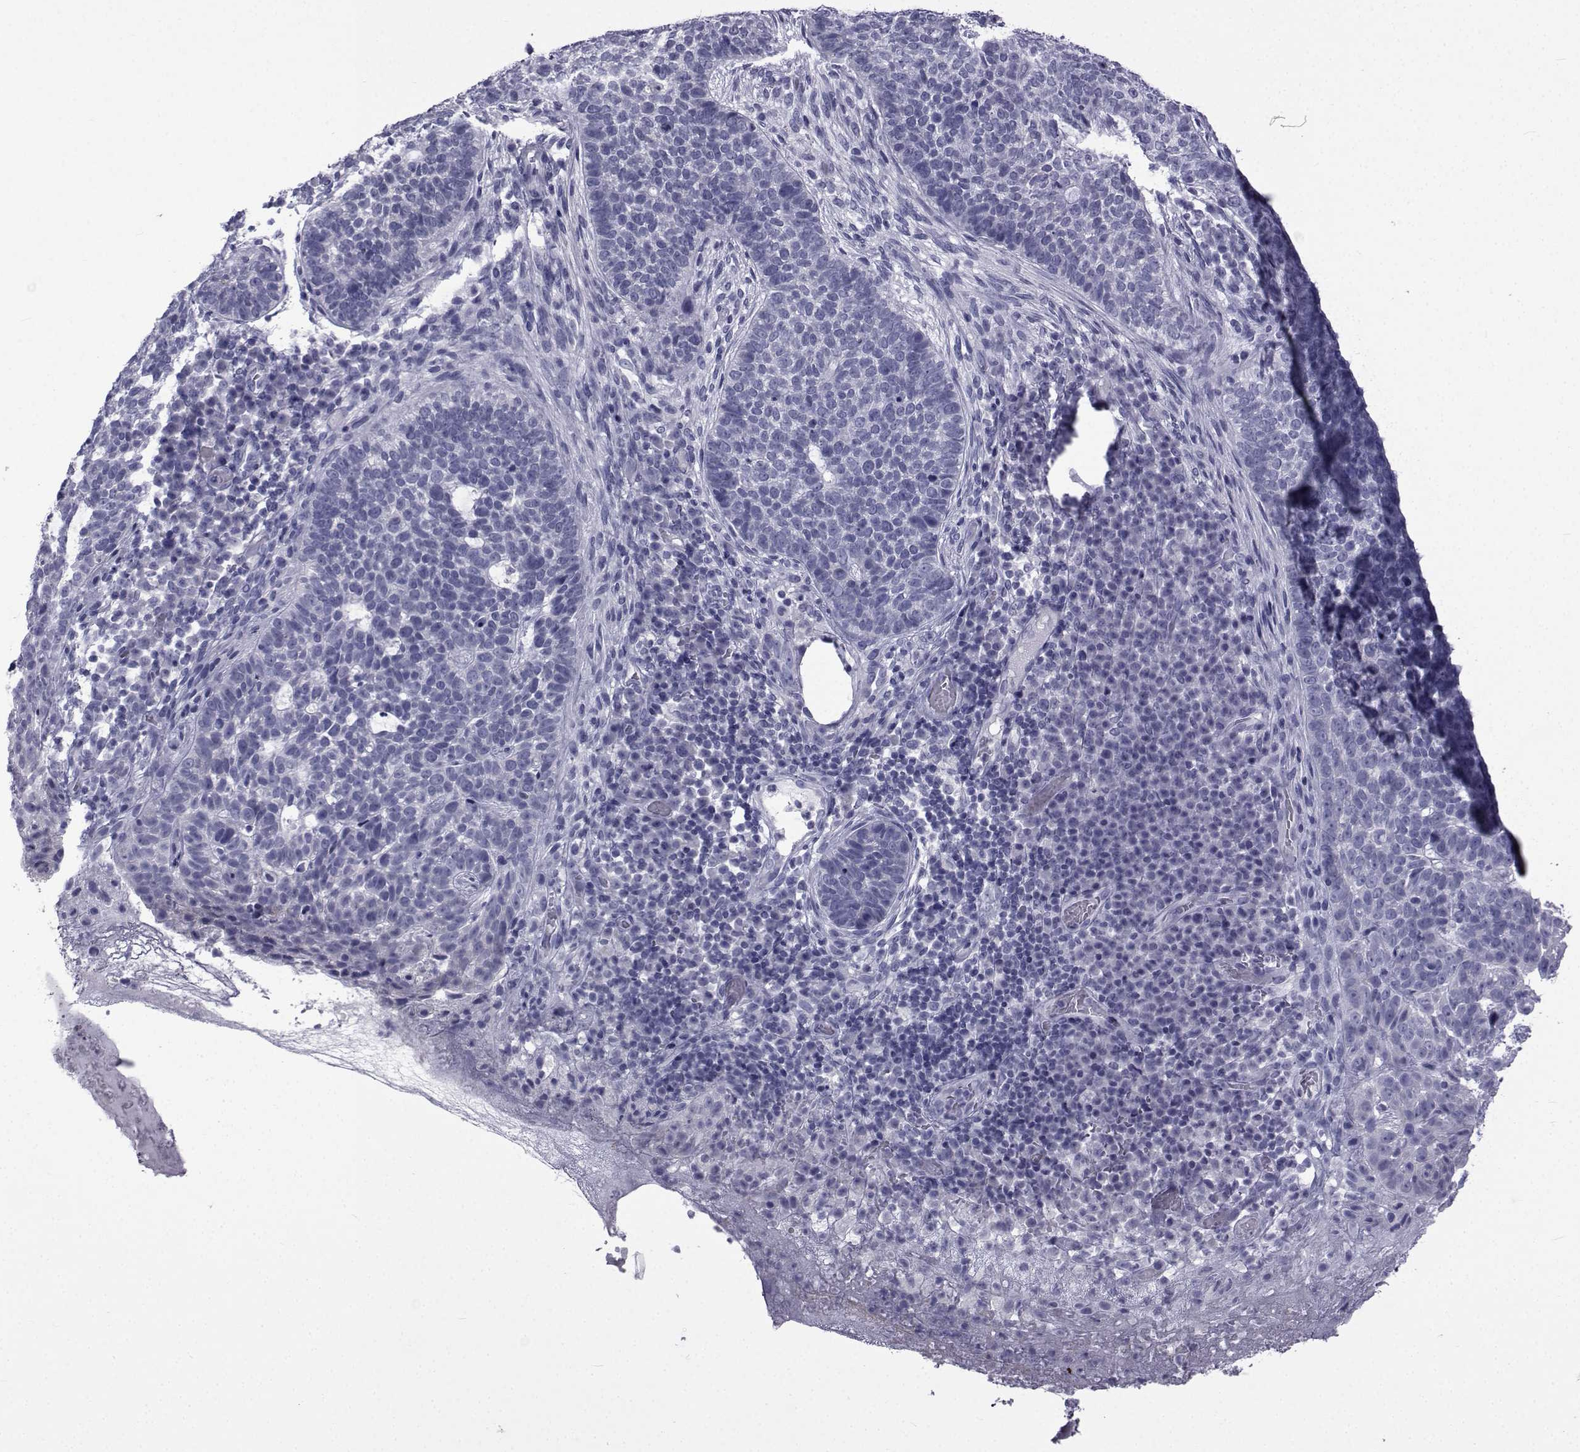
{"staining": {"intensity": "negative", "quantity": "none", "location": "none"}, "tissue": "skin cancer", "cell_type": "Tumor cells", "image_type": "cancer", "snomed": [{"axis": "morphology", "description": "Basal cell carcinoma"}, {"axis": "topography", "description": "Skin"}], "caption": "DAB (3,3'-diaminobenzidine) immunohistochemical staining of skin basal cell carcinoma reveals no significant staining in tumor cells.", "gene": "PDE6H", "patient": {"sex": "female", "age": 69}}